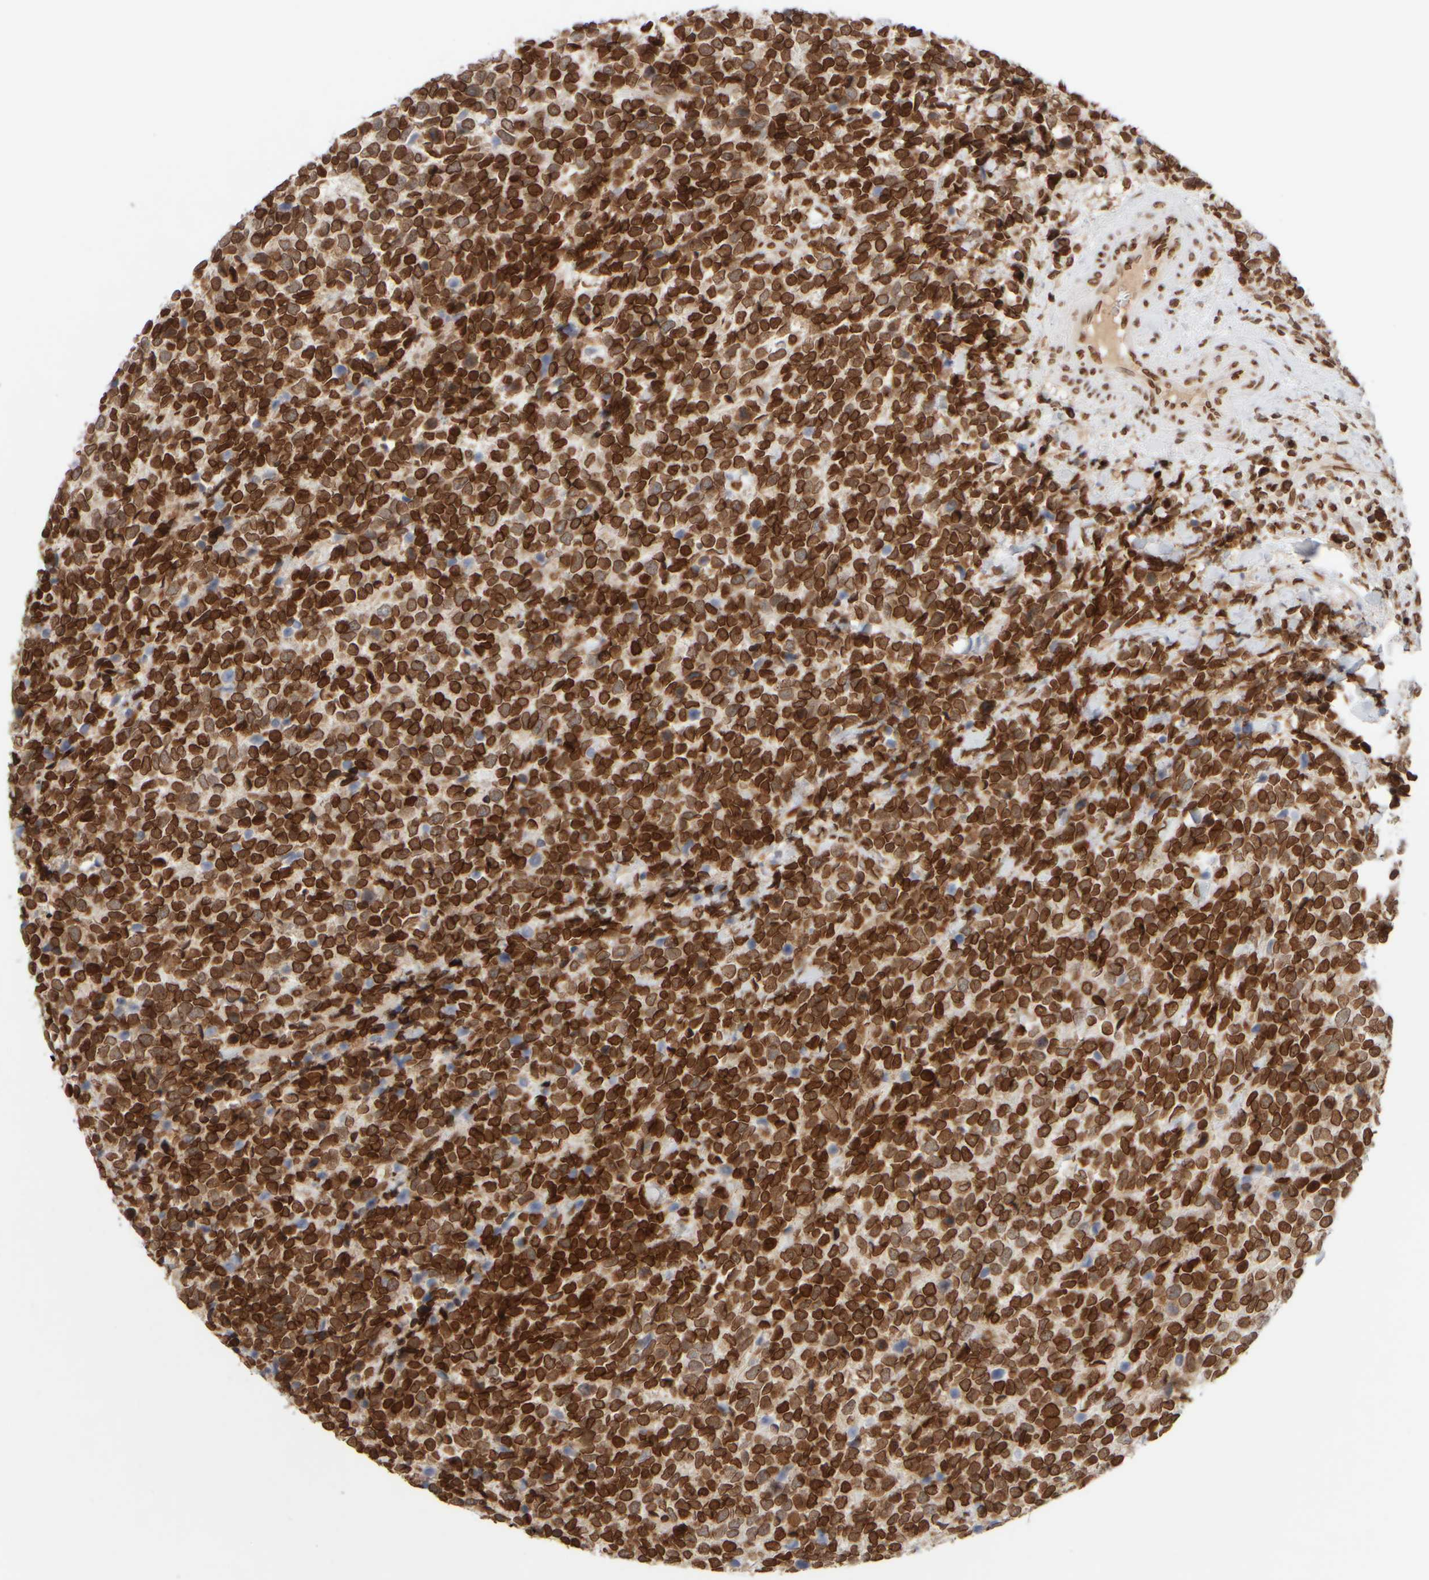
{"staining": {"intensity": "strong", "quantity": ">75%", "location": "cytoplasmic/membranous,nuclear"}, "tissue": "urothelial cancer", "cell_type": "Tumor cells", "image_type": "cancer", "snomed": [{"axis": "morphology", "description": "Urothelial carcinoma, High grade"}, {"axis": "topography", "description": "Urinary bladder"}], "caption": "IHC image of urothelial cancer stained for a protein (brown), which demonstrates high levels of strong cytoplasmic/membranous and nuclear staining in about >75% of tumor cells.", "gene": "ZC3HC1", "patient": {"sex": "female", "age": 82}}